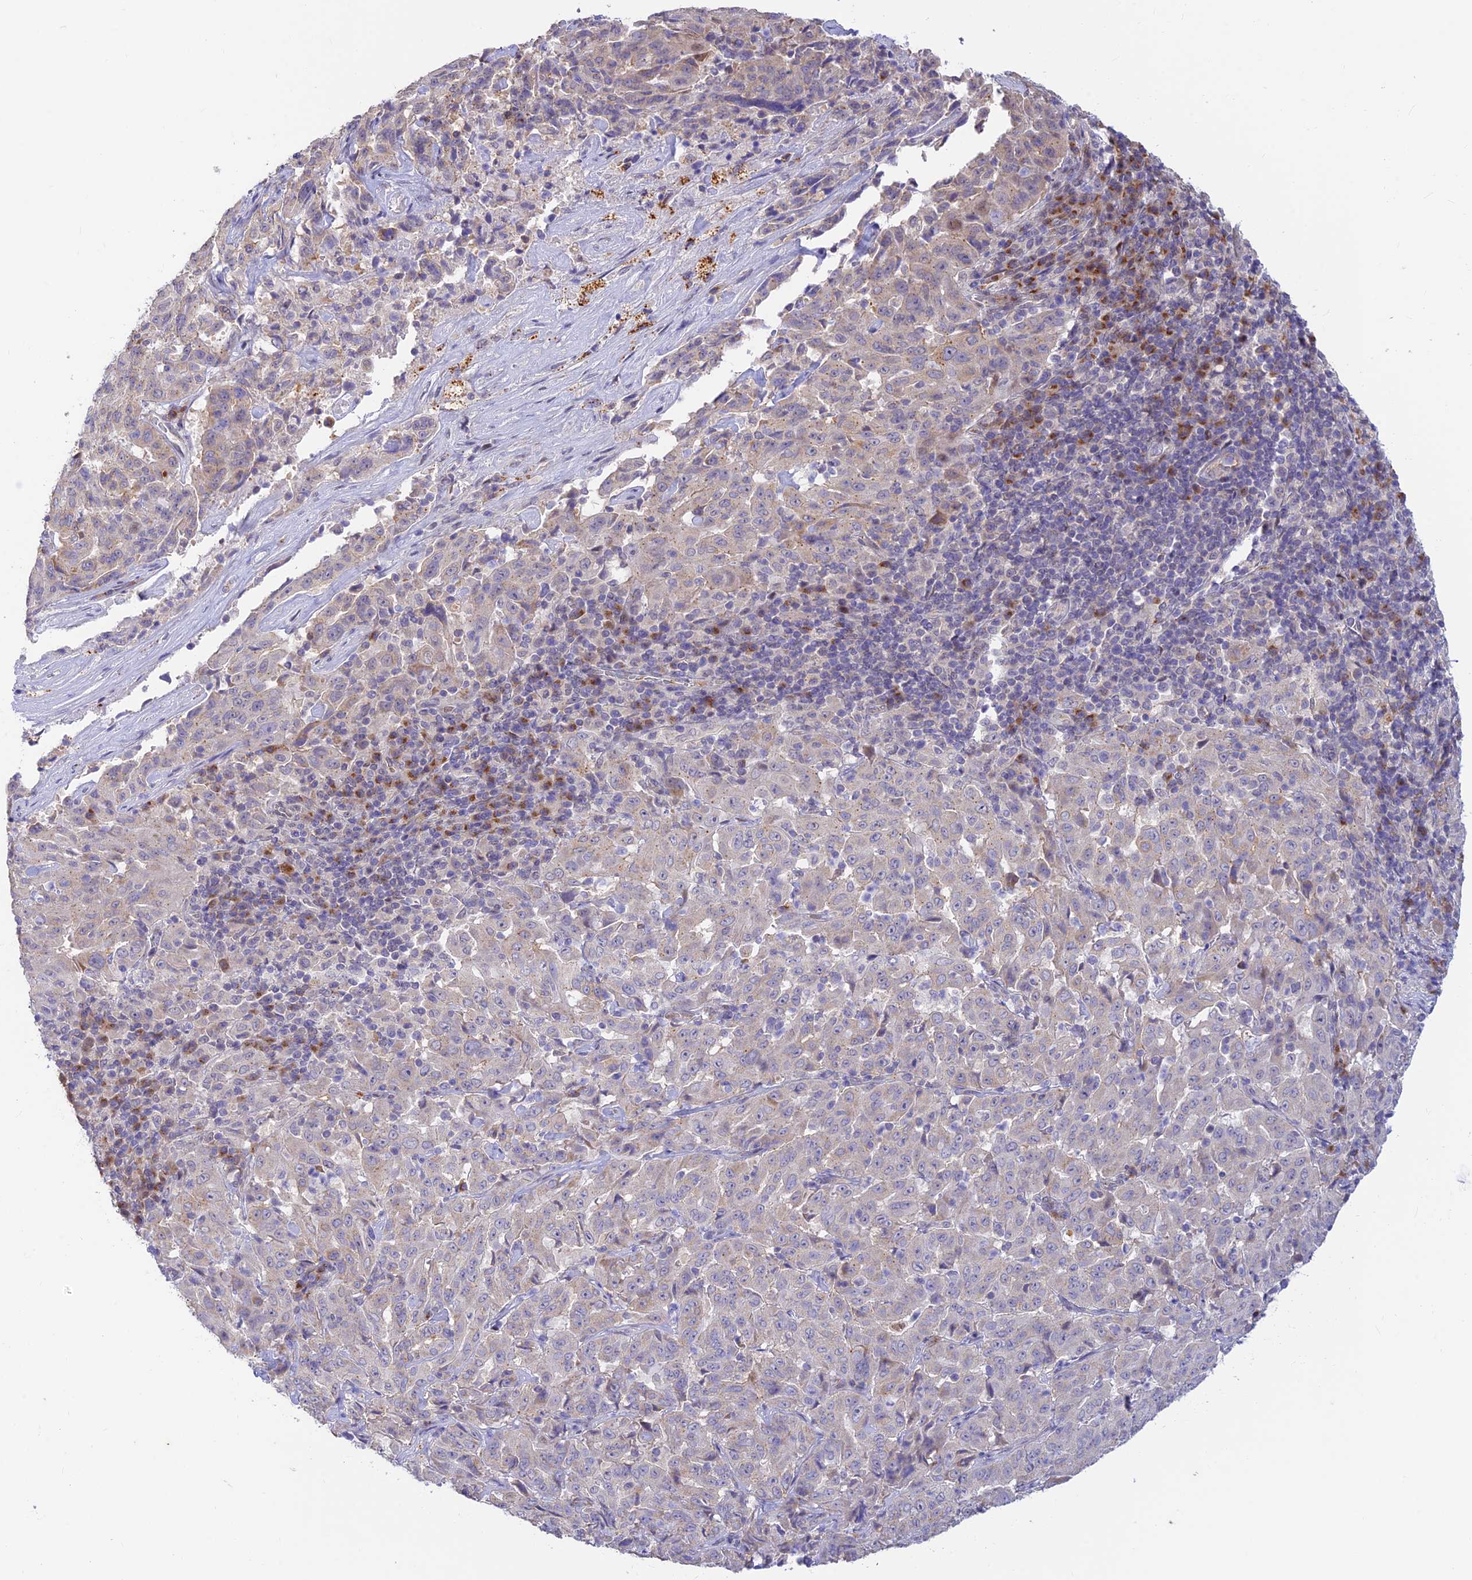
{"staining": {"intensity": "weak", "quantity": "<25%", "location": "cytoplasmic/membranous"}, "tissue": "pancreatic cancer", "cell_type": "Tumor cells", "image_type": "cancer", "snomed": [{"axis": "morphology", "description": "Adenocarcinoma, NOS"}, {"axis": "topography", "description": "Pancreas"}], "caption": "Protein analysis of adenocarcinoma (pancreatic) displays no significant staining in tumor cells.", "gene": "INKA1", "patient": {"sex": "male", "age": 63}}